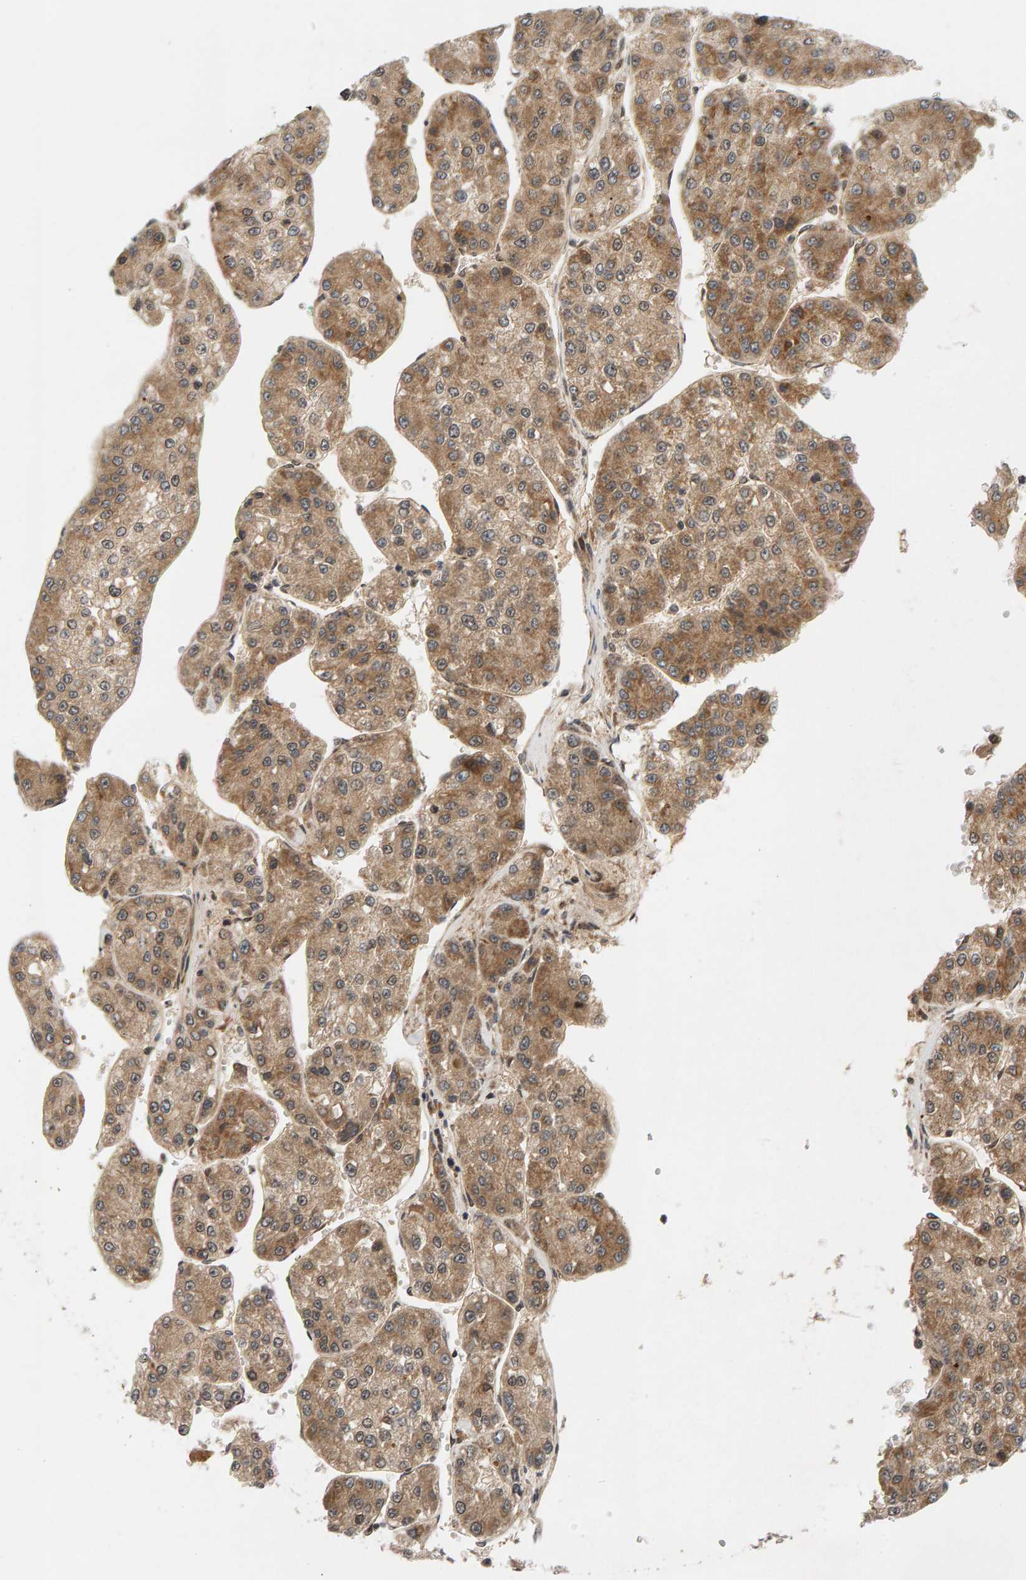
{"staining": {"intensity": "moderate", "quantity": ">75%", "location": "cytoplasmic/membranous"}, "tissue": "liver cancer", "cell_type": "Tumor cells", "image_type": "cancer", "snomed": [{"axis": "morphology", "description": "Carcinoma, Hepatocellular, NOS"}, {"axis": "topography", "description": "Liver"}], "caption": "Hepatocellular carcinoma (liver) stained with IHC displays moderate cytoplasmic/membranous expression in approximately >75% of tumor cells.", "gene": "BAHCC1", "patient": {"sex": "female", "age": 73}}